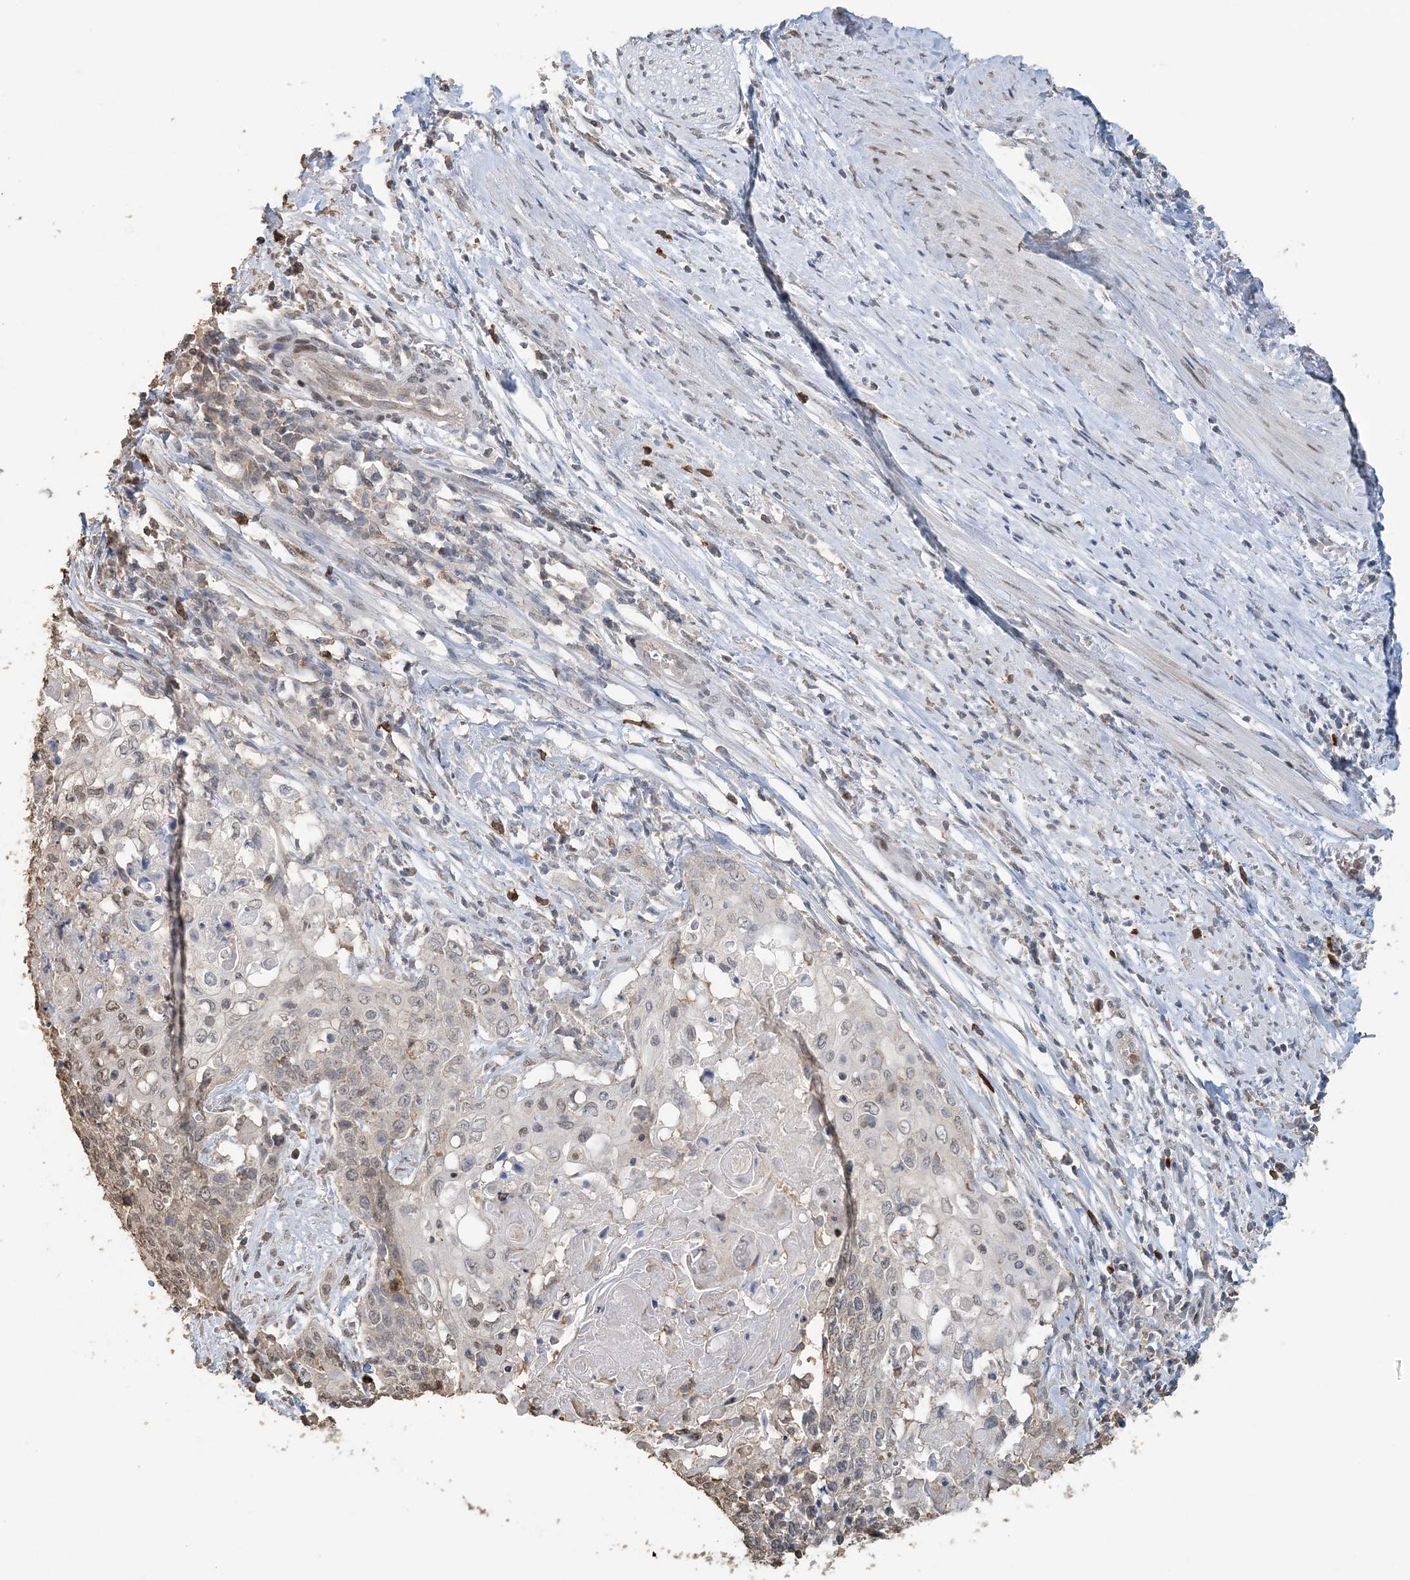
{"staining": {"intensity": "negative", "quantity": "none", "location": "none"}, "tissue": "cervical cancer", "cell_type": "Tumor cells", "image_type": "cancer", "snomed": [{"axis": "morphology", "description": "Squamous cell carcinoma, NOS"}, {"axis": "topography", "description": "Cervix"}], "caption": "Immunohistochemical staining of human cervical squamous cell carcinoma demonstrates no significant expression in tumor cells. (DAB immunohistochemistry (IHC) visualized using brightfield microscopy, high magnification).", "gene": "FAM110A", "patient": {"sex": "female", "age": 39}}